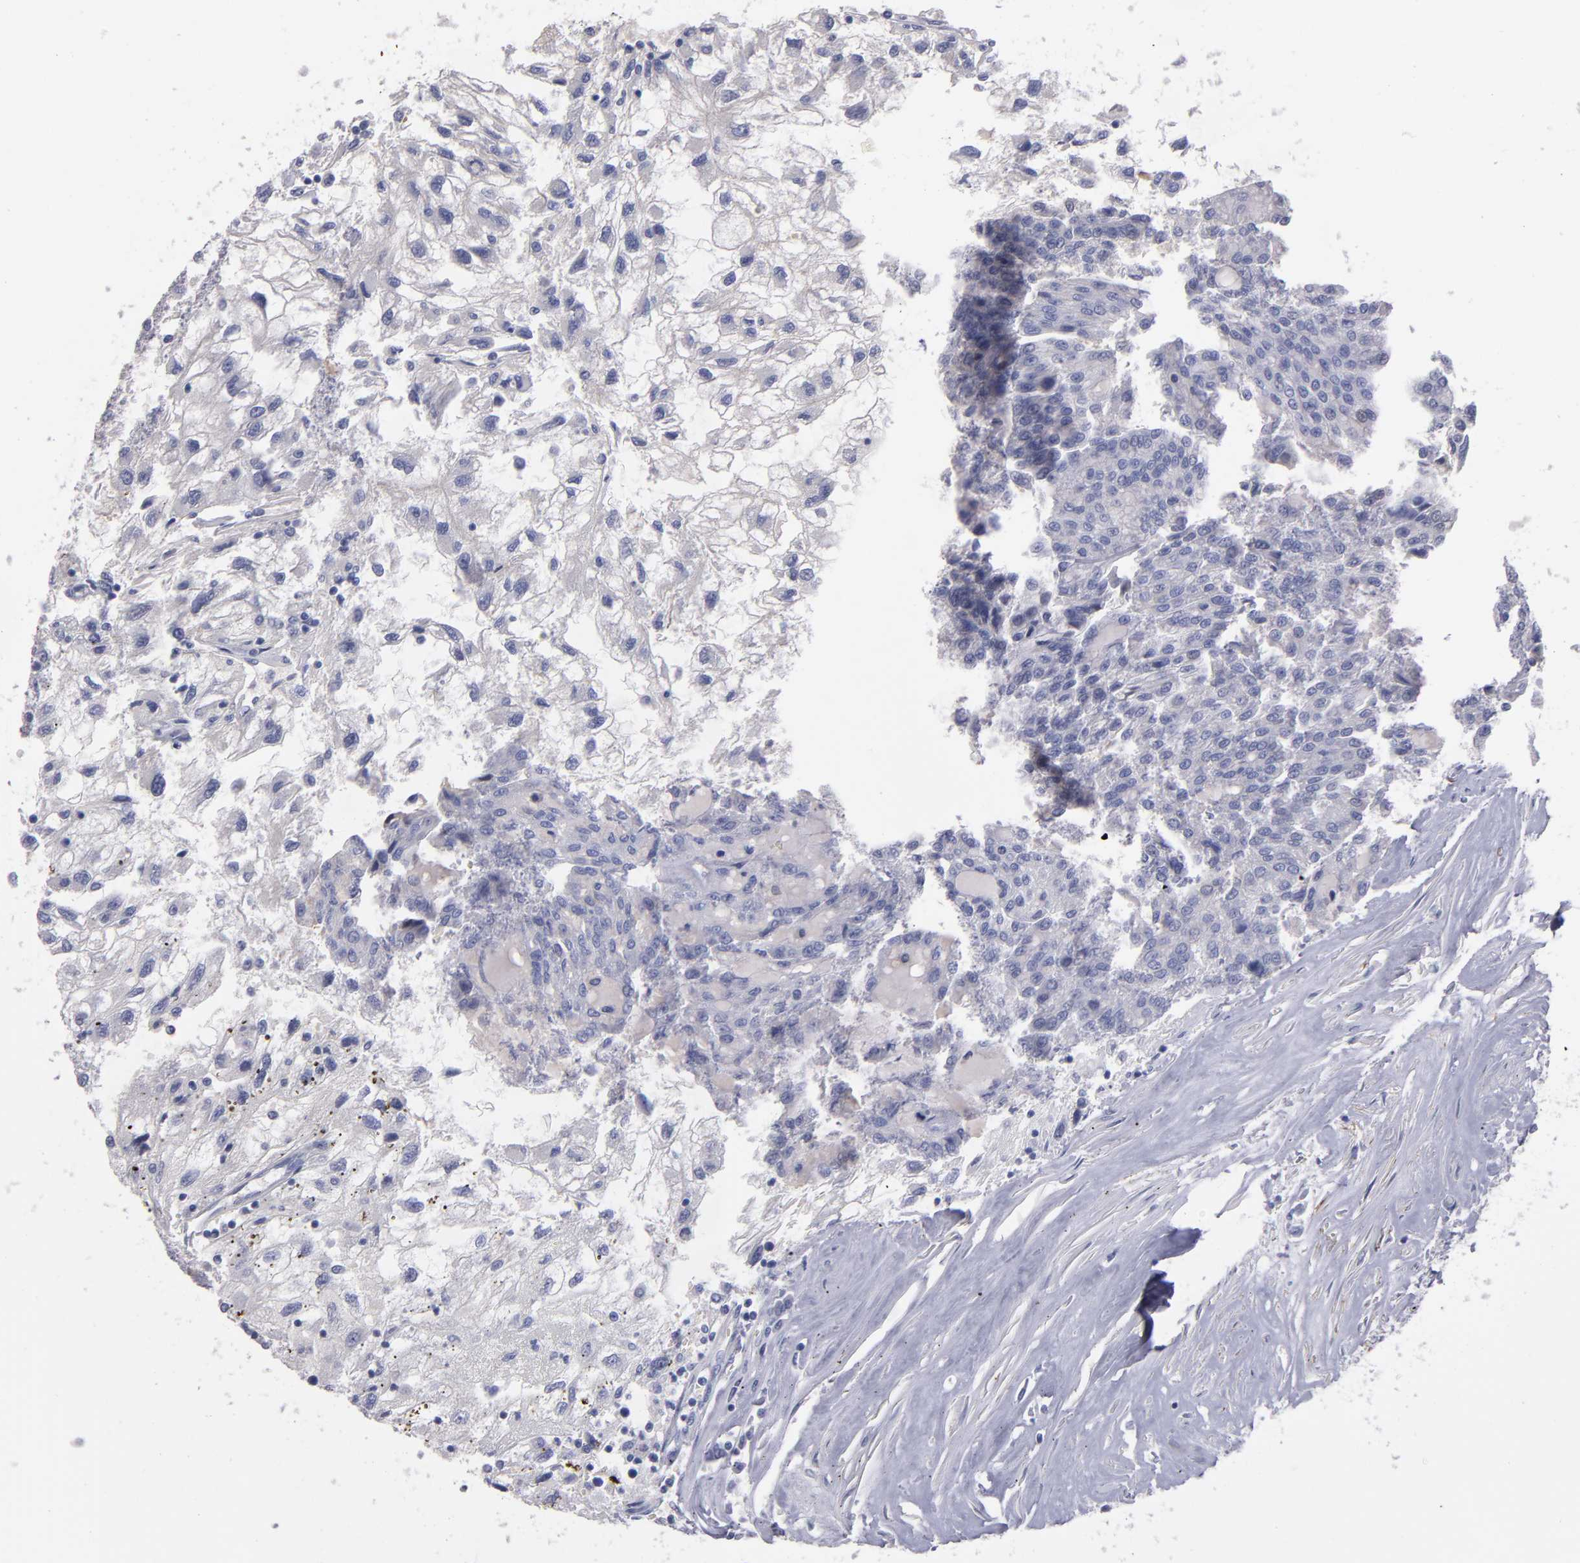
{"staining": {"intensity": "negative", "quantity": "none", "location": "none"}, "tissue": "renal cancer", "cell_type": "Tumor cells", "image_type": "cancer", "snomed": [{"axis": "morphology", "description": "Normal tissue, NOS"}, {"axis": "morphology", "description": "Adenocarcinoma, NOS"}, {"axis": "topography", "description": "Kidney"}], "caption": "The histopathology image shows no significant expression in tumor cells of renal cancer (adenocarcinoma).", "gene": "CDH3", "patient": {"sex": "male", "age": 71}}